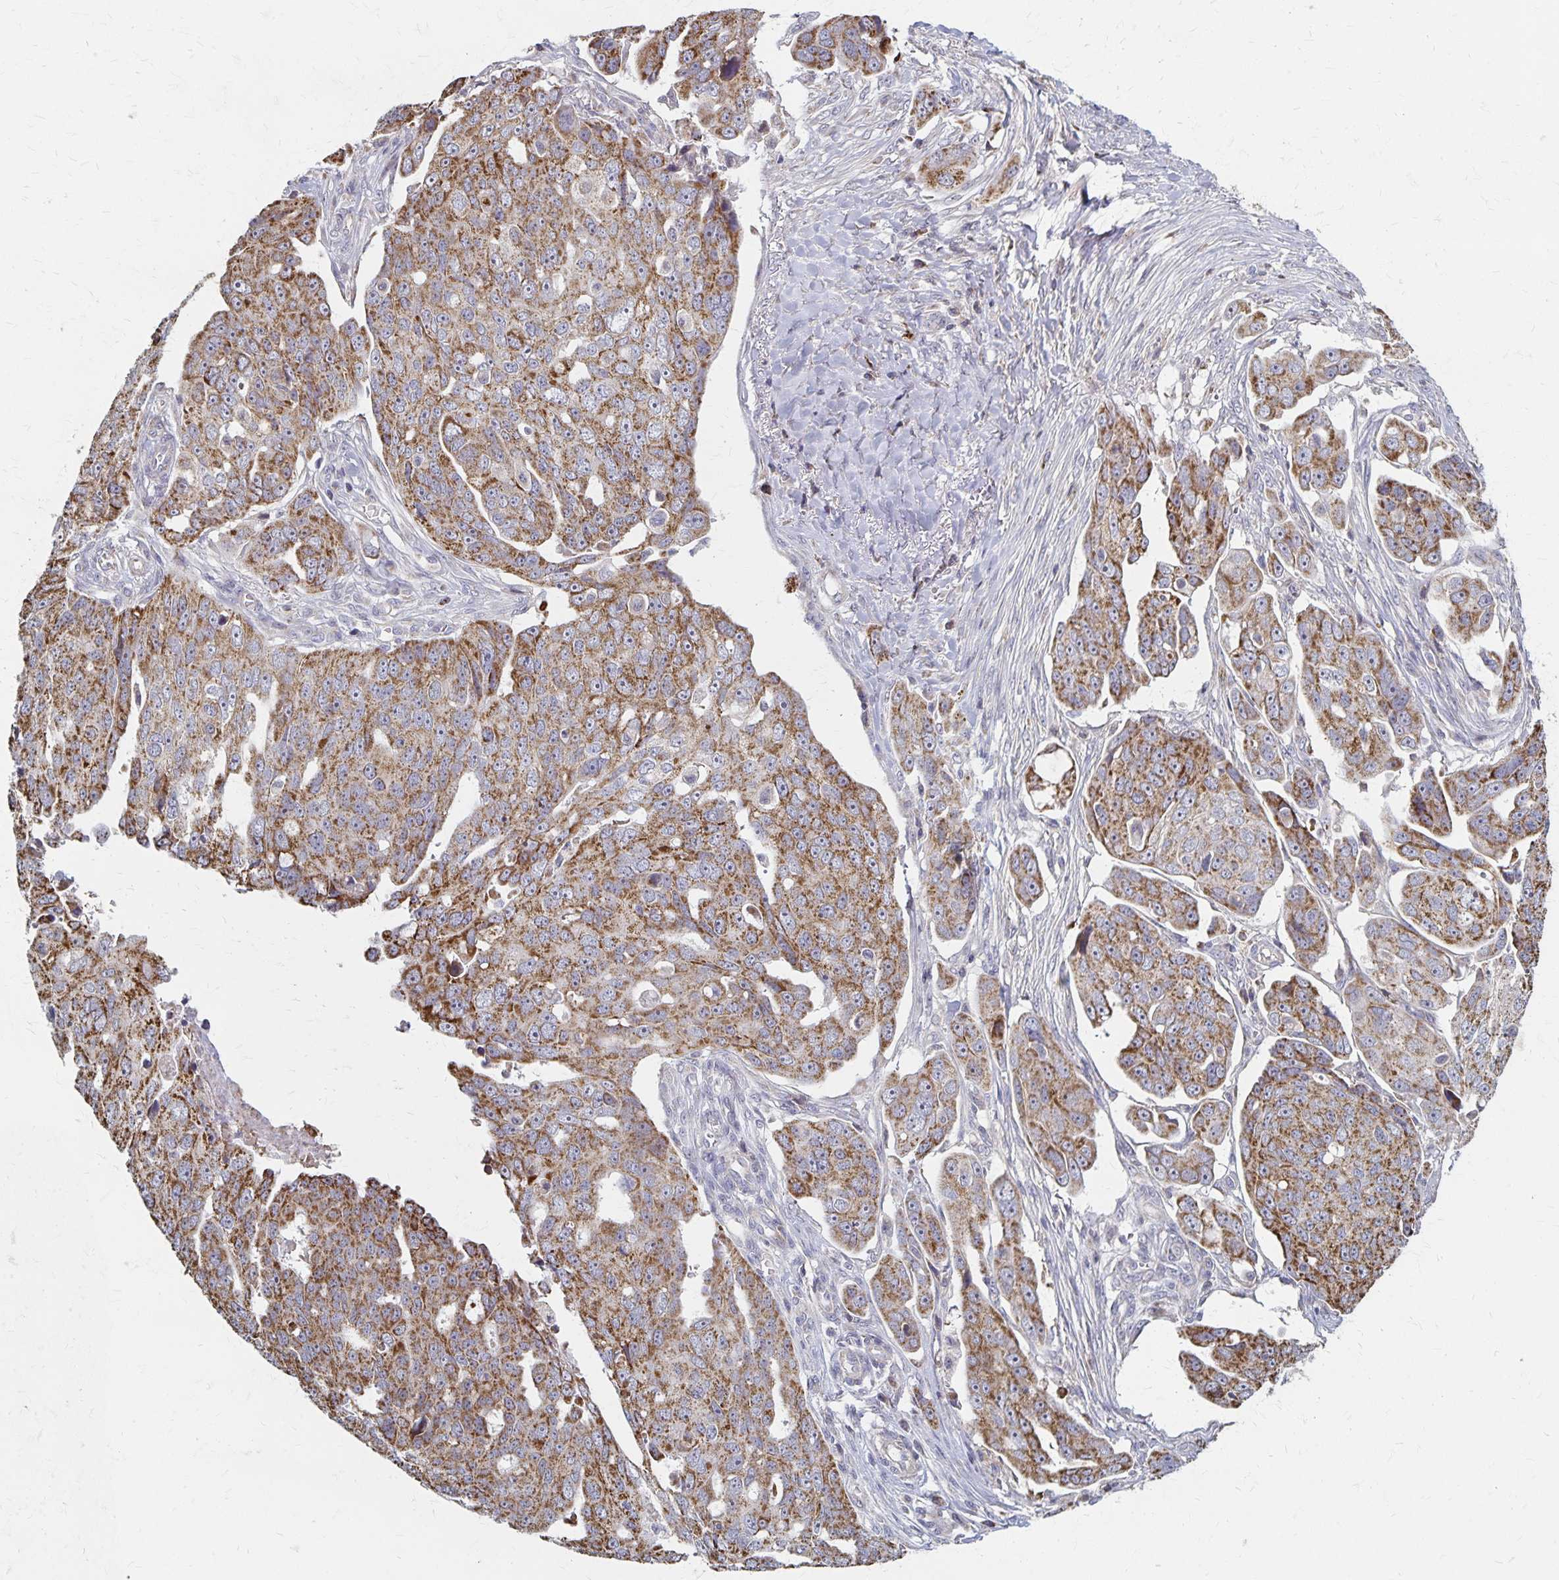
{"staining": {"intensity": "moderate", "quantity": ">75%", "location": "cytoplasmic/membranous"}, "tissue": "ovarian cancer", "cell_type": "Tumor cells", "image_type": "cancer", "snomed": [{"axis": "morphology", "description": "Carcinoma, endometroid"}, {"axis": "topography", "description": "Ovary"}], "caption": "DAB (3,3'-diaminobenzidine) immunohistochemical staining of human ovarian endometroid carcinoma displays moderate cytoplasmic/membranous protein staining in approximately >75% of tumor cells.", "gene": "DYRK4", "patient": {"sex": "female", "age": 70}}